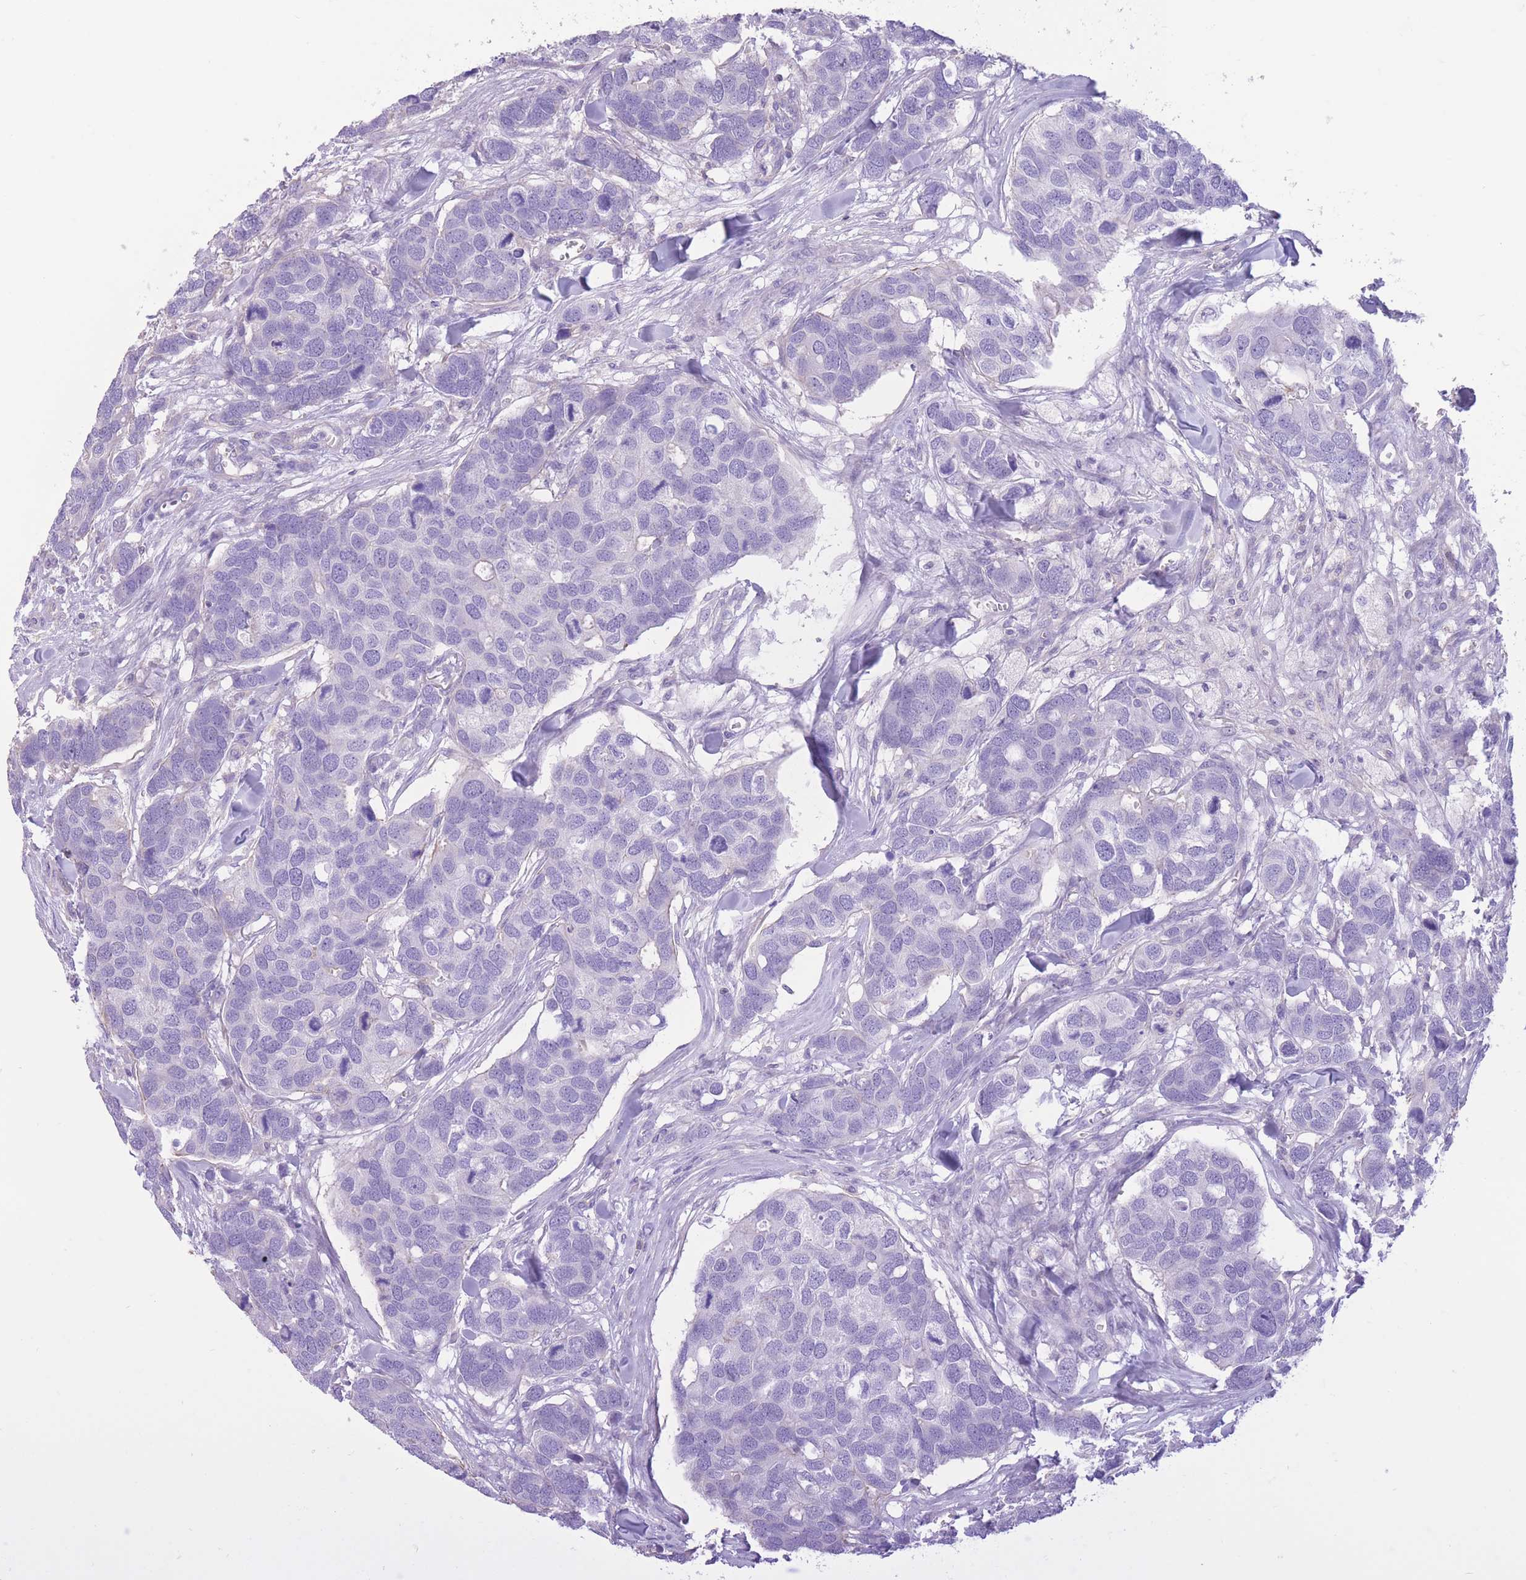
{"staining": {"intensity": "negative", "quantity": "none", "location": "none"}, "tissue": "breast cancer", "cell_type": "Tumor cells", "image_type": "cancer", "snomed": [{"axis": "morphology", "description": "Duct carcinoma"}, {"axis": "topography", "description": "Breast"}], "caption": "This is an immunohistochemistry (IHC) image of human breast cancer. There is no expression in tumor cells.", "gene": "PDHA1", "patient": {"sex": "female", "age": 83}}